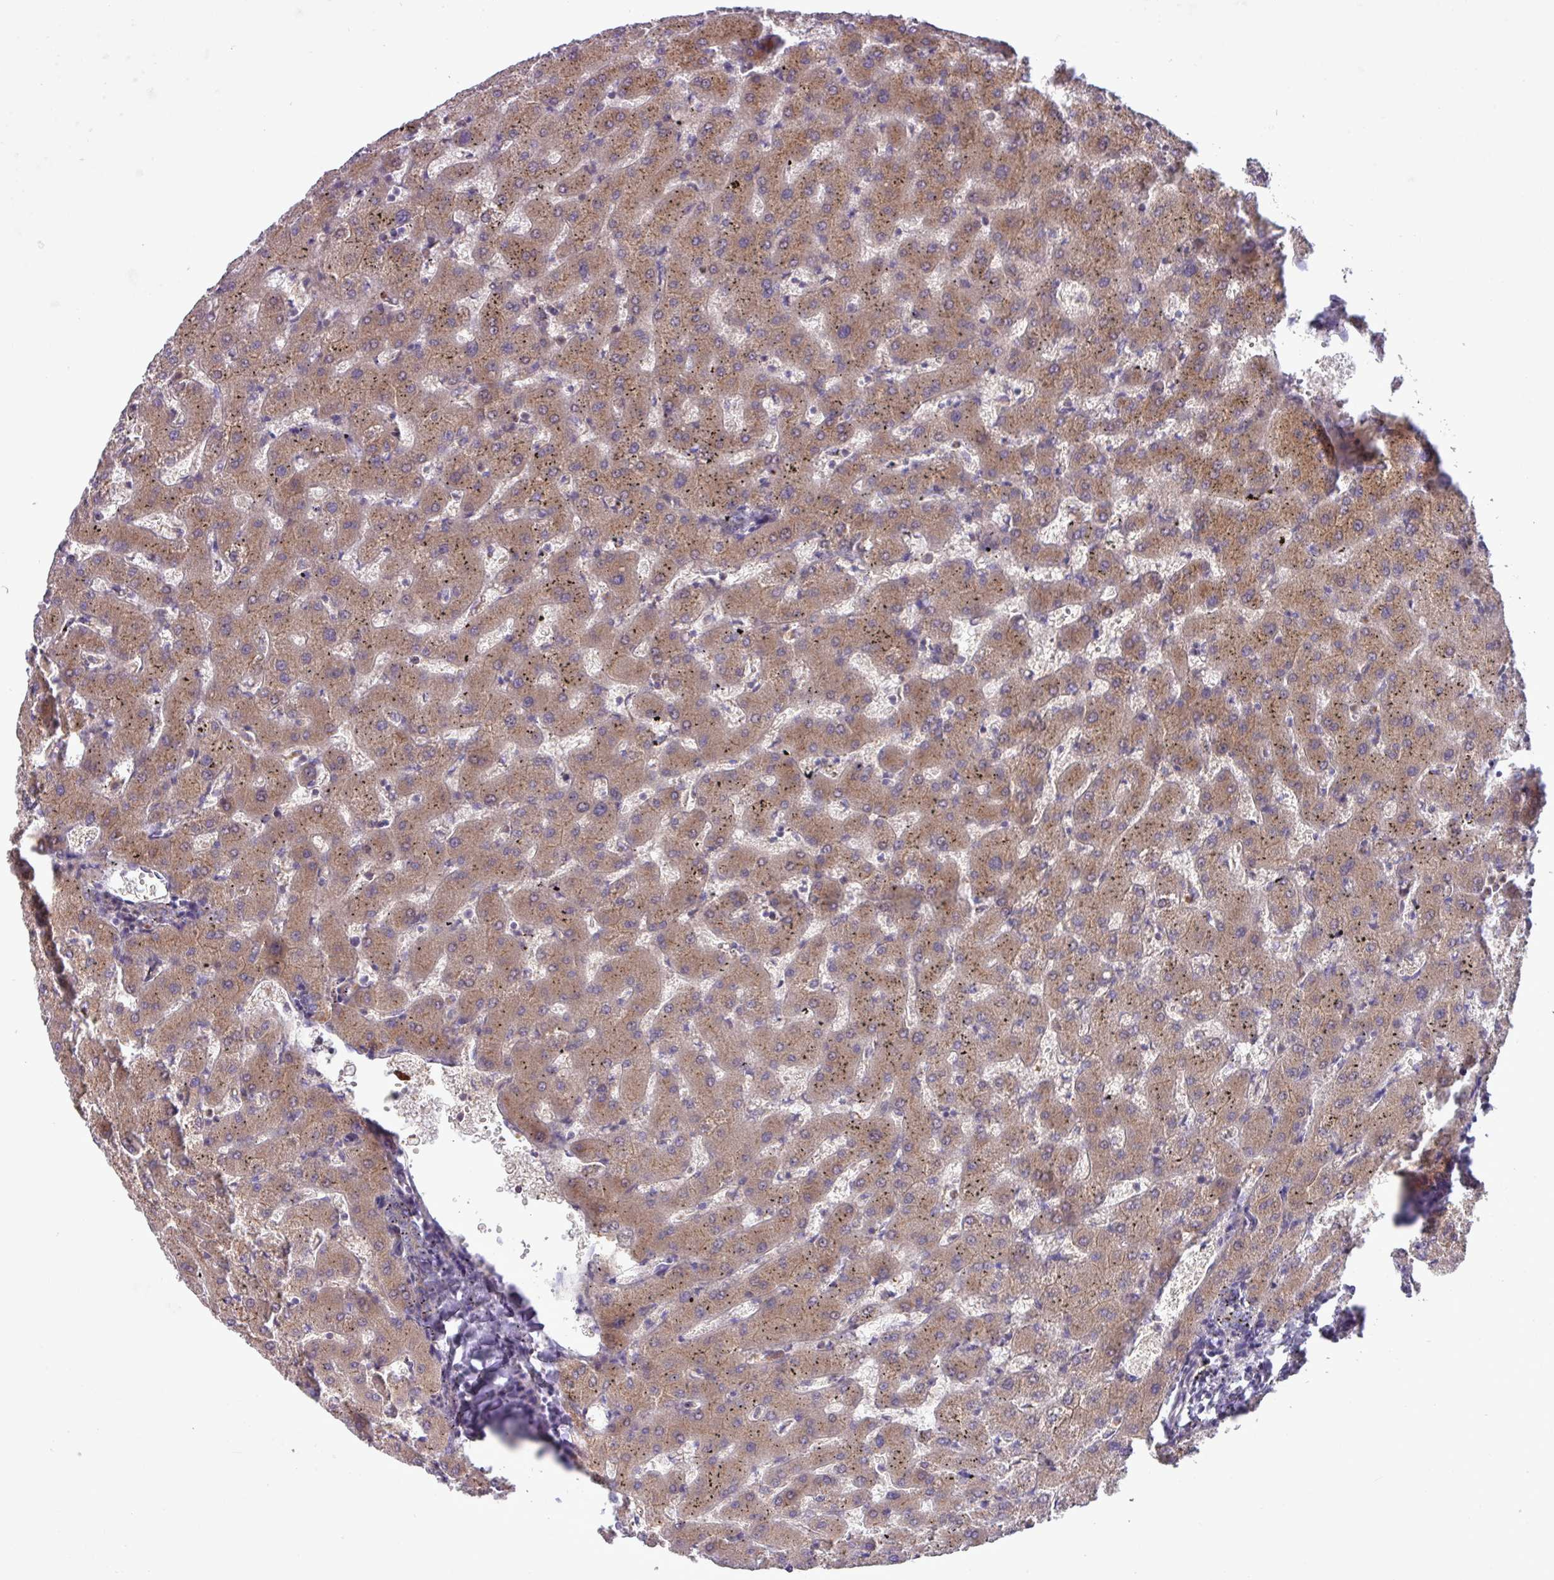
{"staining": {"intensity": "moderate", "quantity": ">75%", "location": "cytoplasmic/membranous"}, "tissue": "liver", "cell_type": "Cholangiocytes", "image_type": "normal", "snomed": [{"axis": "morphology", "description": "Normal tissue, NOS"}, {"axis": "topography", "description": "Liver"}], "caption": "This image reveals immunohistochemistry staining of benign liver, with medium moderate cytoplasmic/membranous expression in about >75% of cholangiocytes.", "gene": "RAB19", "patient": {"sex": "female", "age": 63}}